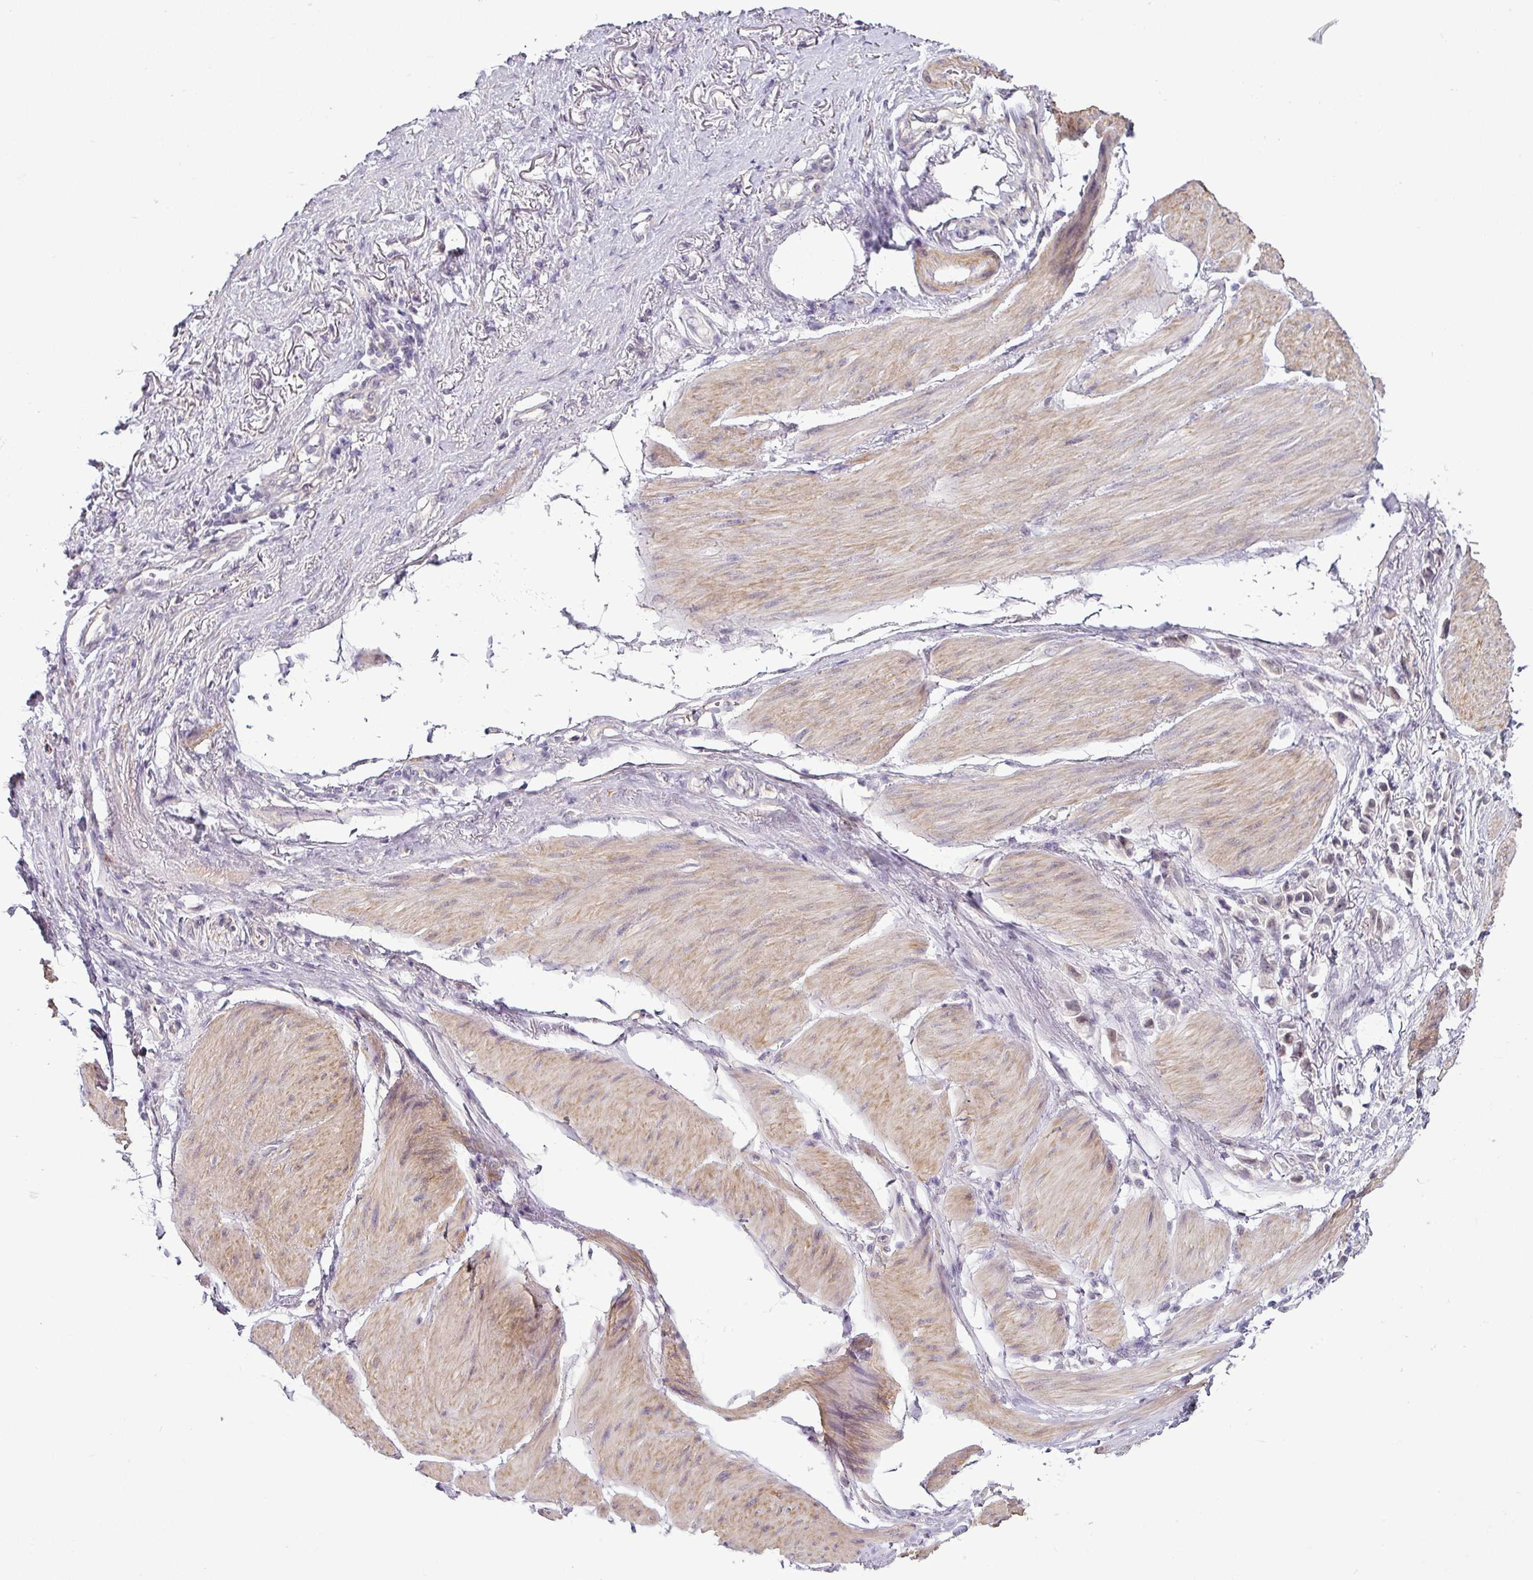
{"staining": {"intensity": "negative", "quantity": "none", "location": "none"}, "tissue": "stomach cancer", "cell_type": "Tumor cells", "image_type": "cancer", "snomed": [{"axis": "morphology", "description": "Adenocarcinoma, NOS"}, {"axis": "topography", "description": "Stomach"}], "caption": "Tumor cells are negative for protein expression in human adenocarcinoma (stomach). The staining was performed using DAB to visualize the protein expression in brown, while the nuclei were stained in blue with hematoxylin (Magnification: 20x).", "gene": "OR52D1", "patient": {"sex": "female", "age": 81}}